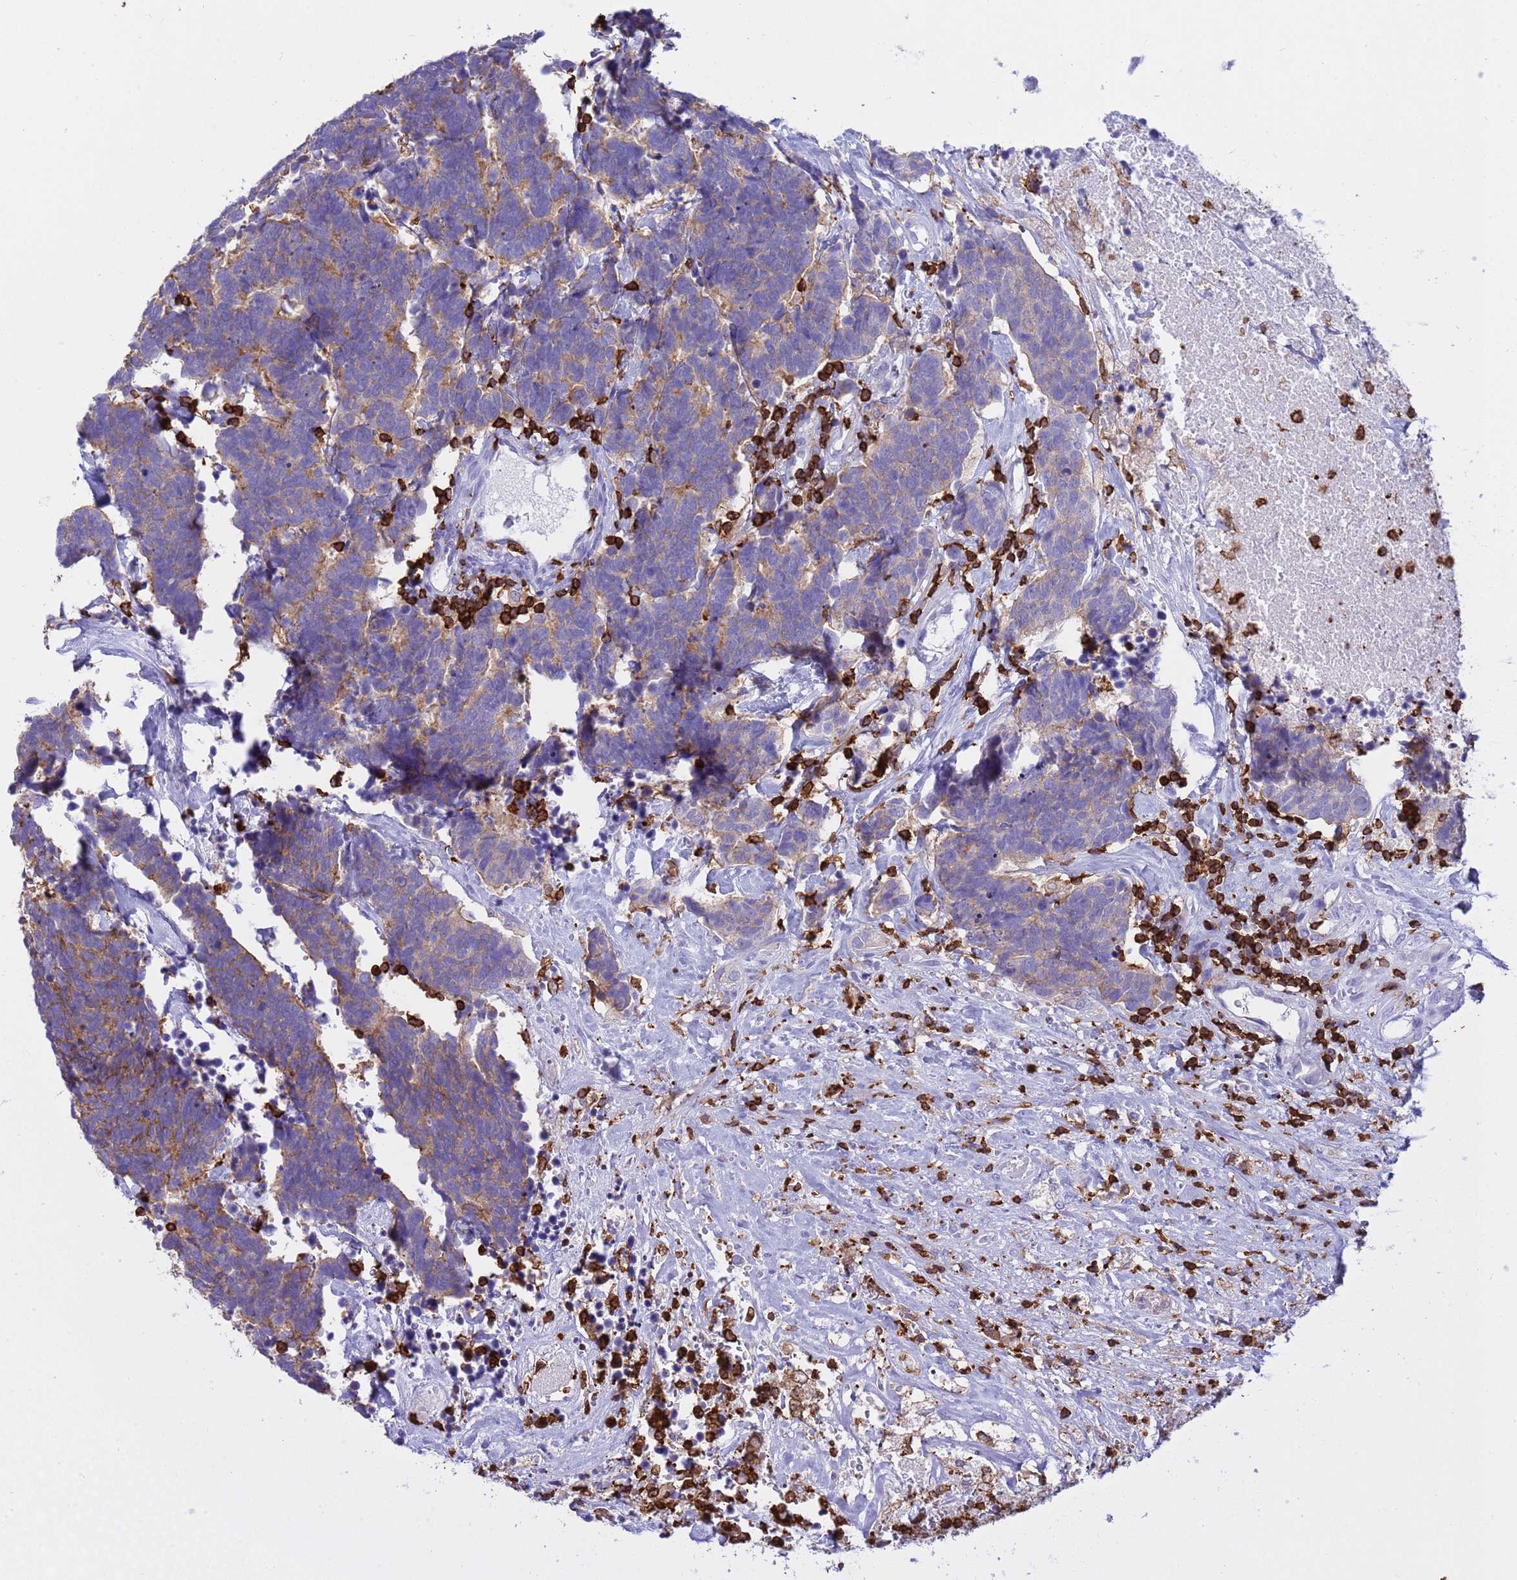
{"staining": {"intensity": "weak", "quantity": "25%-75%", "location": "cytoplasmic/membranous"}, "tissue": "carcinoid", "cell_type": "Tumor cells", "image_type": "cancer", "snomed": [{"axis": "morphology", "description": "Carcinoma, NOS"}, {"axis": "morphology", "description": "Carcinoid, malignant, NOS"}, {"axis": "topography", "description": "Urinary bladder"}], "caption": "Carcinoma stained with a protein marker displays weak staining in tumor cells.", "gene": "IRF5", "patient": {"sex": "male", "age": 57}}